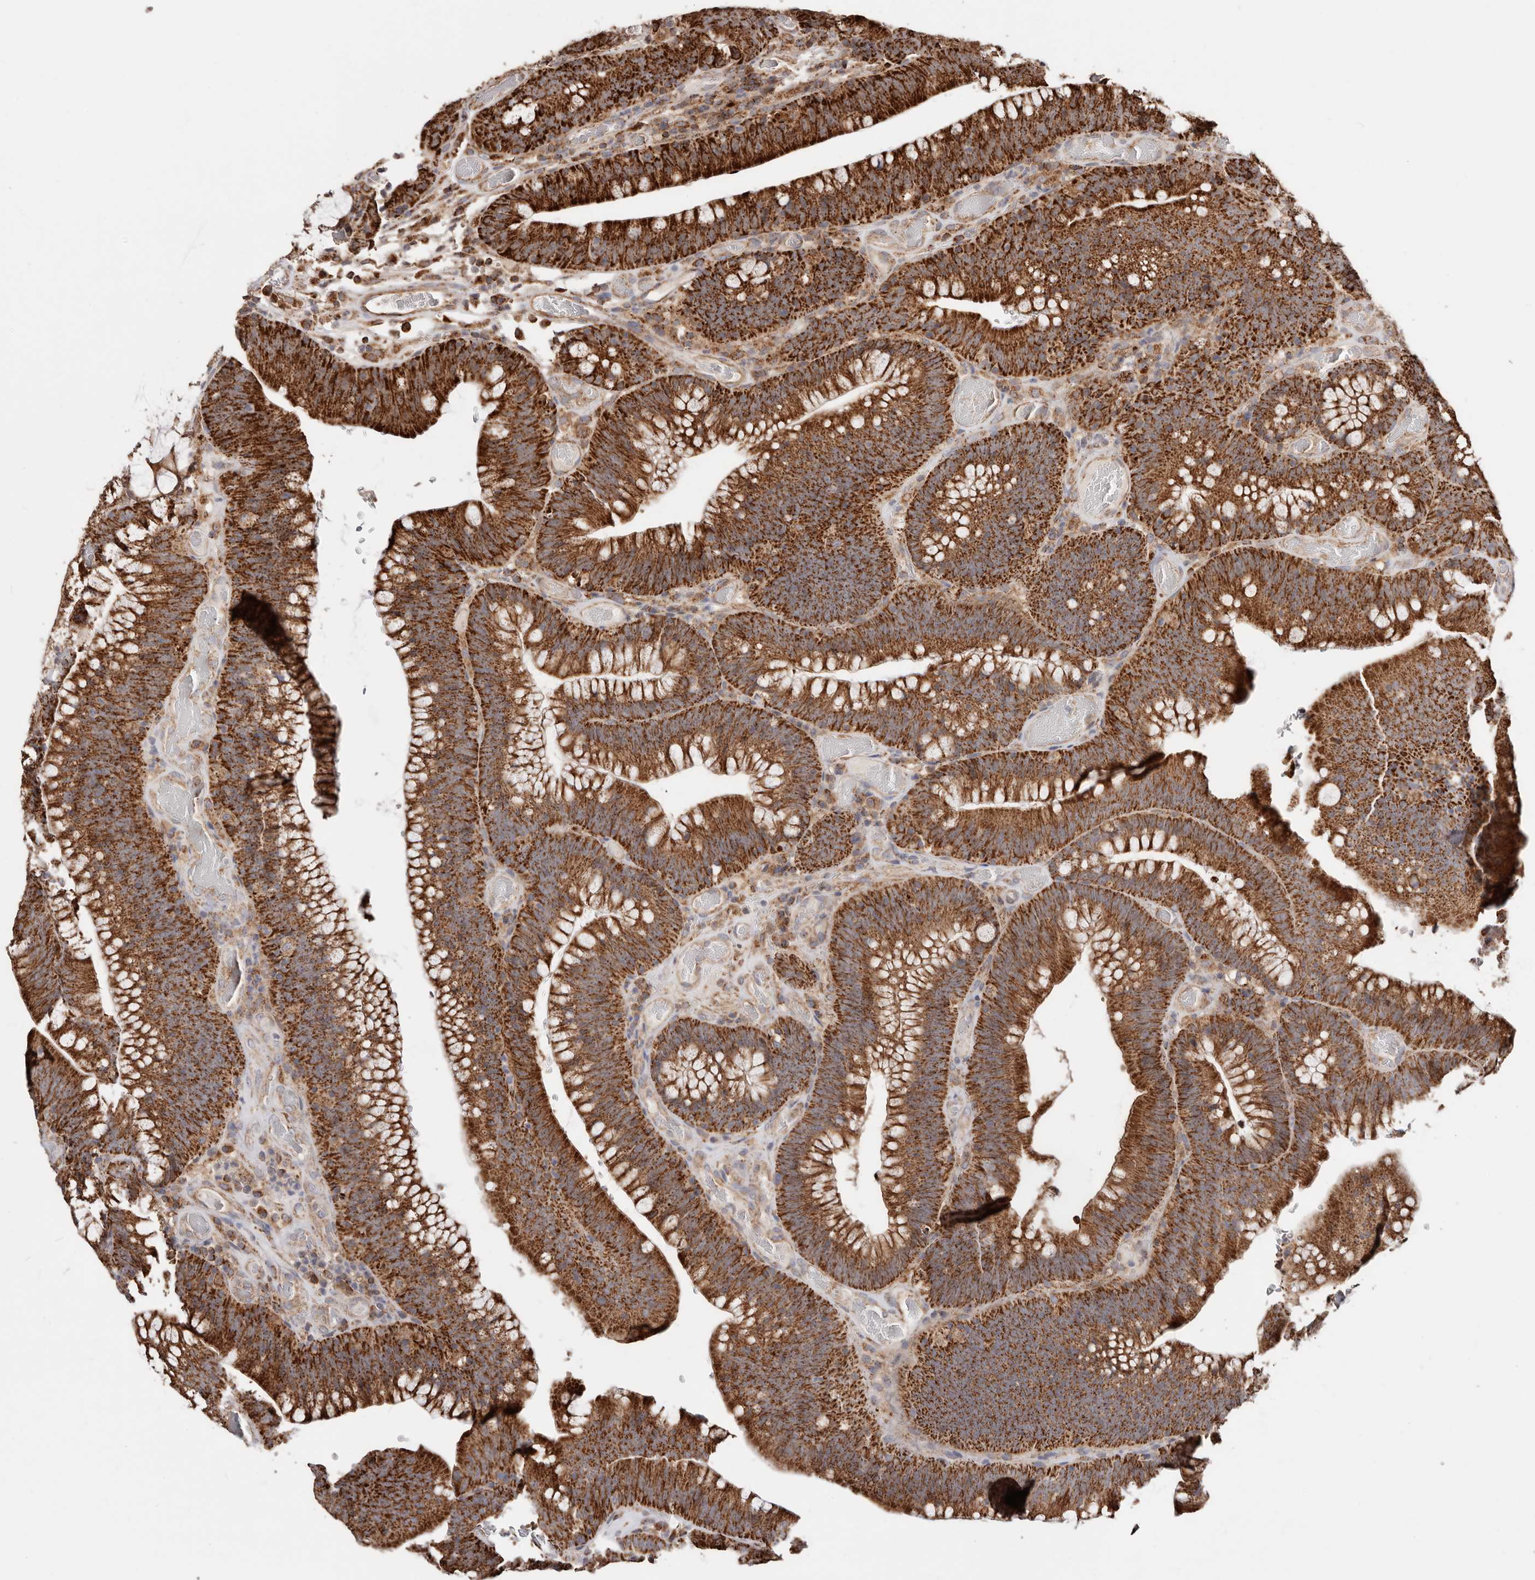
{"staining": {"intensity": "strong", "quantity": ">75%", "location": "cytoplasmic/membranous"}, "tissue": "colorectal cancer", "cell_type": "Tumor cells", "image_type": "cancer", "snomed": [{"axis": "morphology", "description": "Normal tissue, NOS"}, {"axis": "topography", "description": "Colon"}], "caption": "Strong cytoplasmic/membranous protein expression is seen in about >75% of tumor cells in colorectal cancer. Using DAB (3,3'-diaminobenzidine) (brown) and hematoxylin (blue) stains, captured at high magnification using brightfield microscopy.", "gene": "PRKACB", "patient": {"sex": "female", "age": 82}}